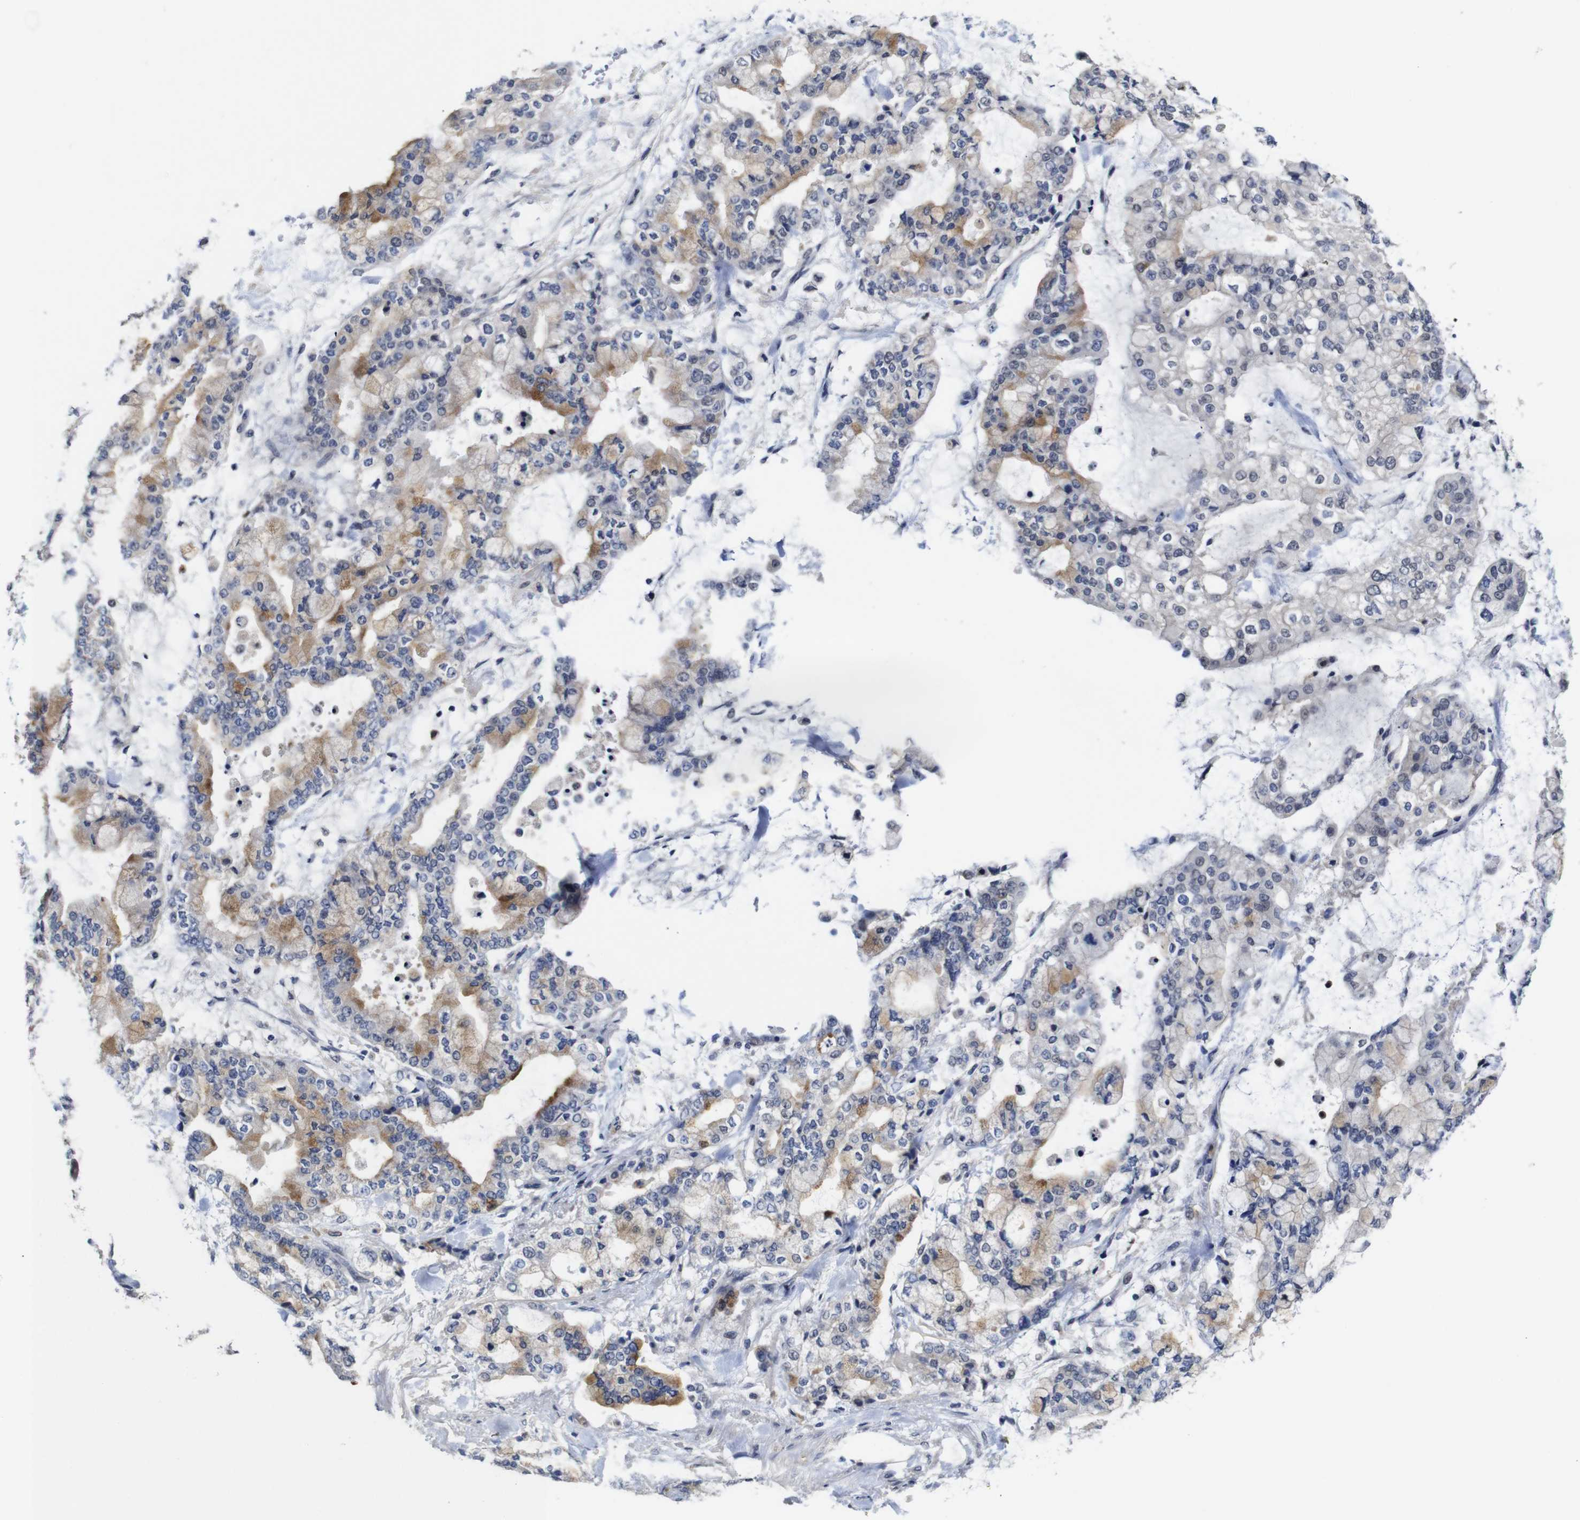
{"staining": {"intensity": "moderate", "quantity": "25%-75%", "location": "cytoplasmic/membranous"}, "tissue": "stomach cancer", "cell_type": "Tumor cells", "image_type": "cancer", "snomed": [{"axis": "morphology", "description": "Normal tissue, NOS"}, {"axis": "morphology", "description": "Adenocarcinoma, NOS"}, {"axis": "topography", "description": "Stomach, upper"}, {"axis": "topography", "description": "Stomach"}], "caption": "Stomach adenocarcinoma stained for a protein demonstrates moderate cytoplasmic/membranous positivity in tumor cells. (Stains: DAB (3,3'-diaminobenzidine) in brown, nuclei in blue, Microscopy: brightfield microscopy at high magnification).", "gene": "NTRK3", "patient": {"sex": "male", "age": 76}}